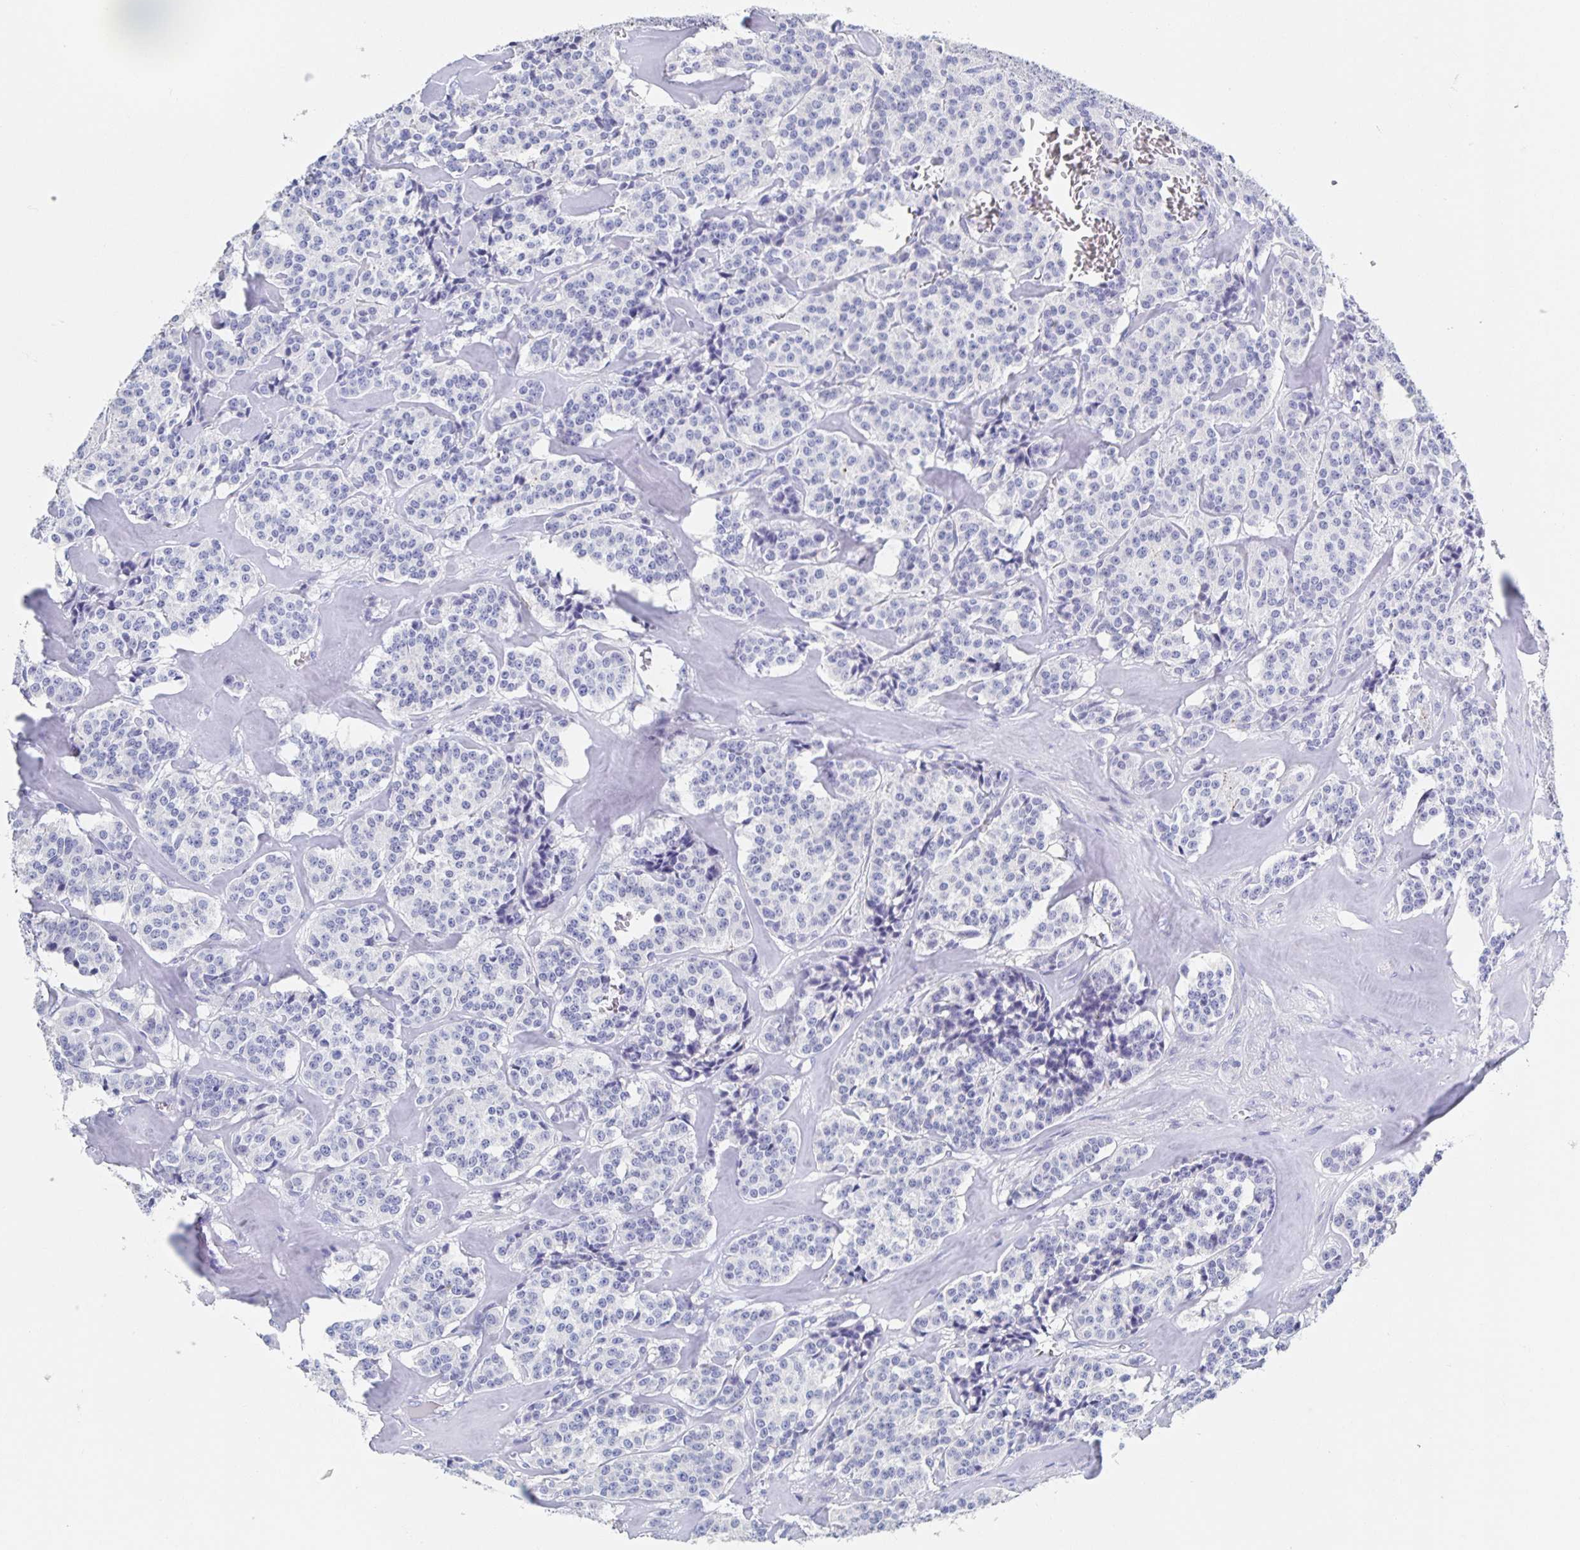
{"staining": {"intensity": "negative", "quantity": "none", "location": "none"}, "tissue": "carcinoid", "cell_type": "Tumor cells", "image_type": "cancer", "snomed": [{"axis": "morphology", "description": "Normal tissue, NOS"}, {"axis": "morphology", "description": "Carcinoid, malignant, NOS"}, {"axis": "topography", "description": "Lung"}], "caption": "This histopathology image is of malignant carcinoid stained with IHC to label a protein in brown with the nuclei are counter-stained blue. There is no positivity in tumor cells.", "gene": "DMBT1", "patient": {"sex": "female", "age": 46}}